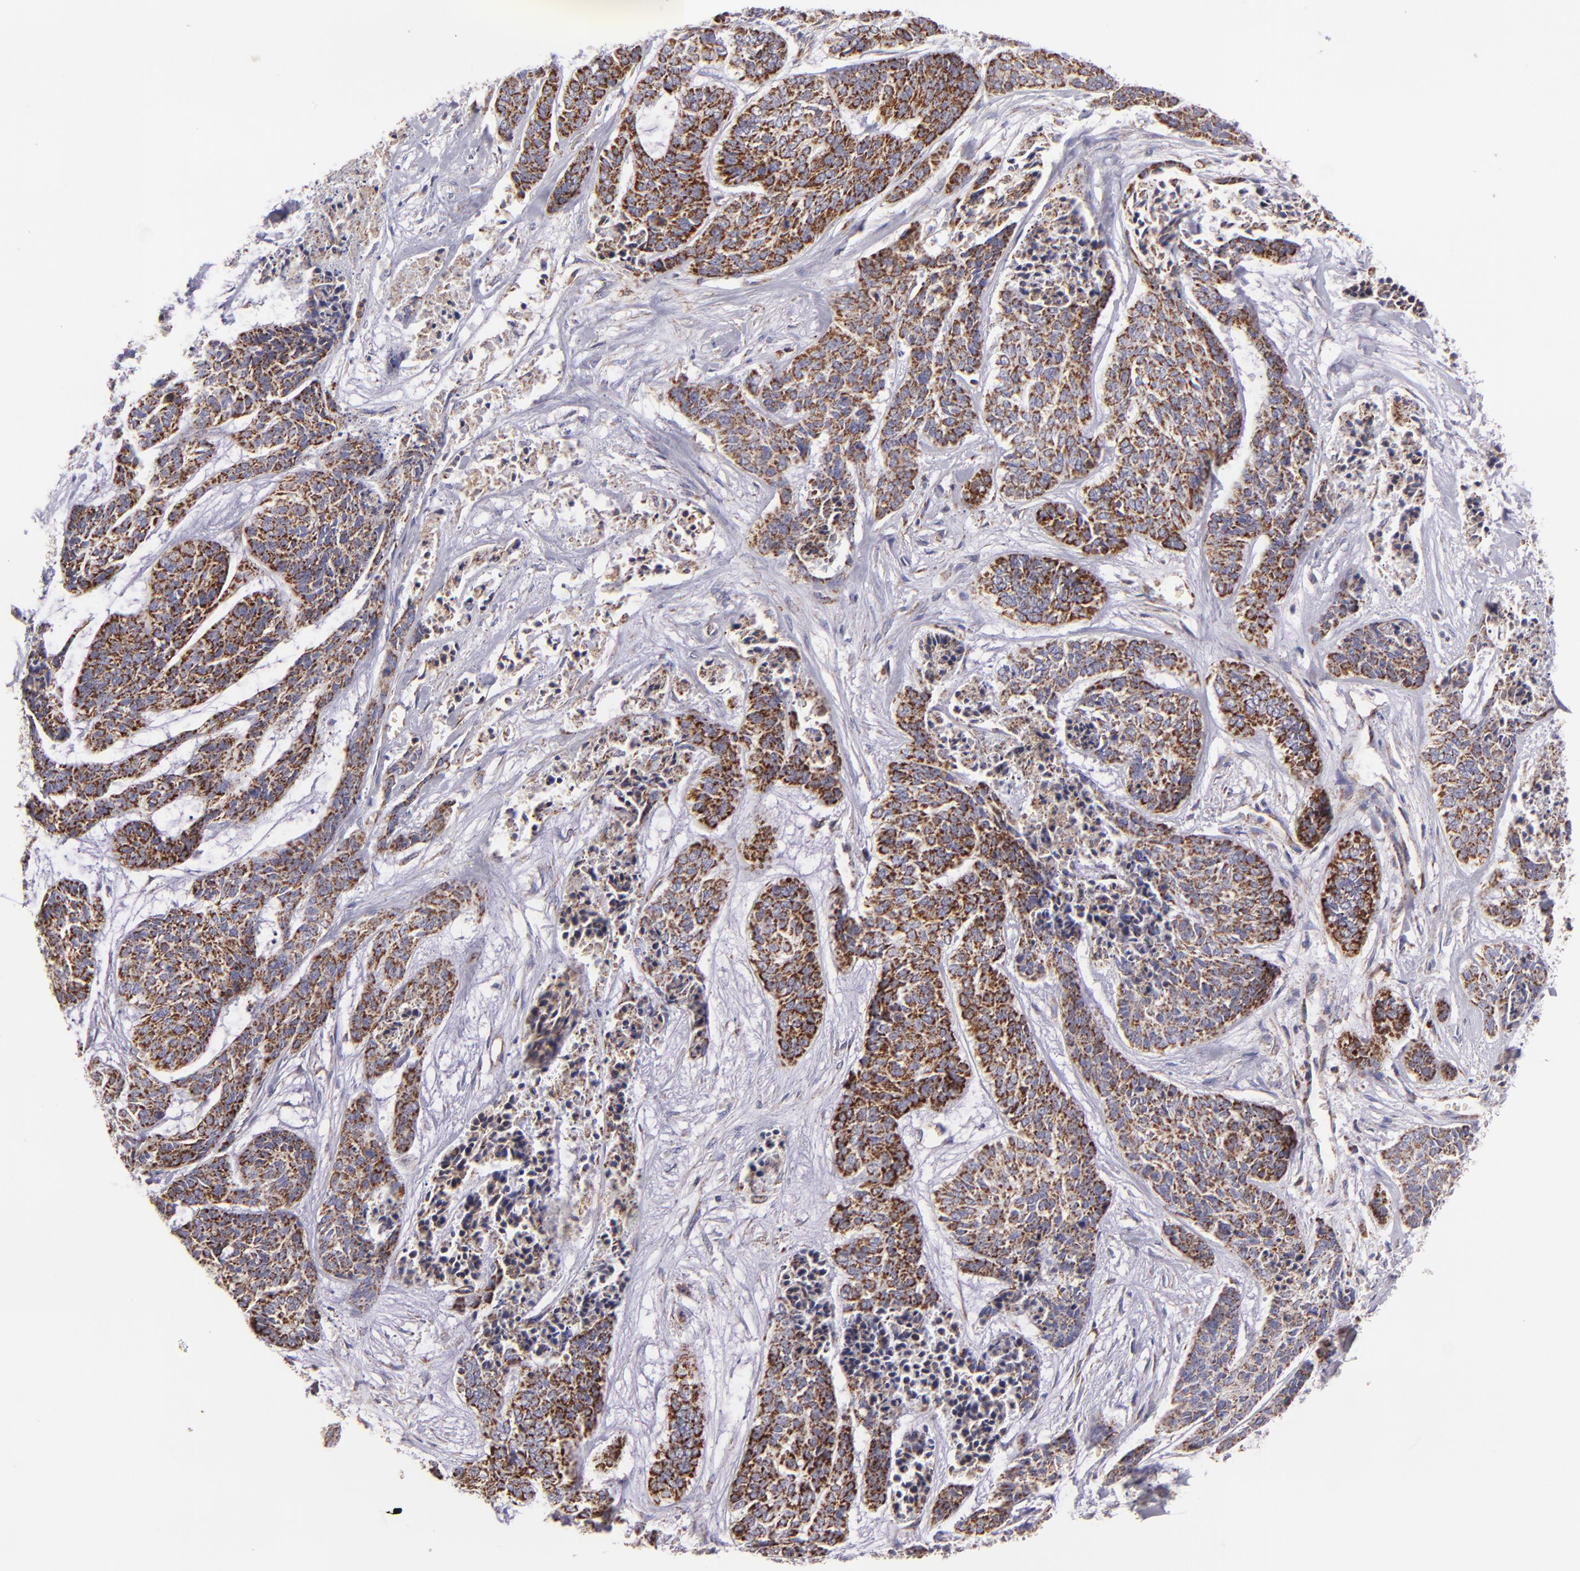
{"staining": {"intensity": "moderate", "quantity": ">75%", "location": "cytoplasmic/membranous"}, "tissue": "skin cancer", "cell_type": "Tumor cells", "image_type": "cancer", "snomed": [{"axis": "morphology", "description": "Basal cell carcinoma"}, {"axis": "topography", "description": "Skin"}], "caption": "A medium amount of moderate cytoplasmic/membranous staining is seen in approximately >75% of tumor cells in skin cancer (basal cell carcinoma) tissue.", "gene": "HSPD1", "patient": {"sex": "female", "age": 64}}